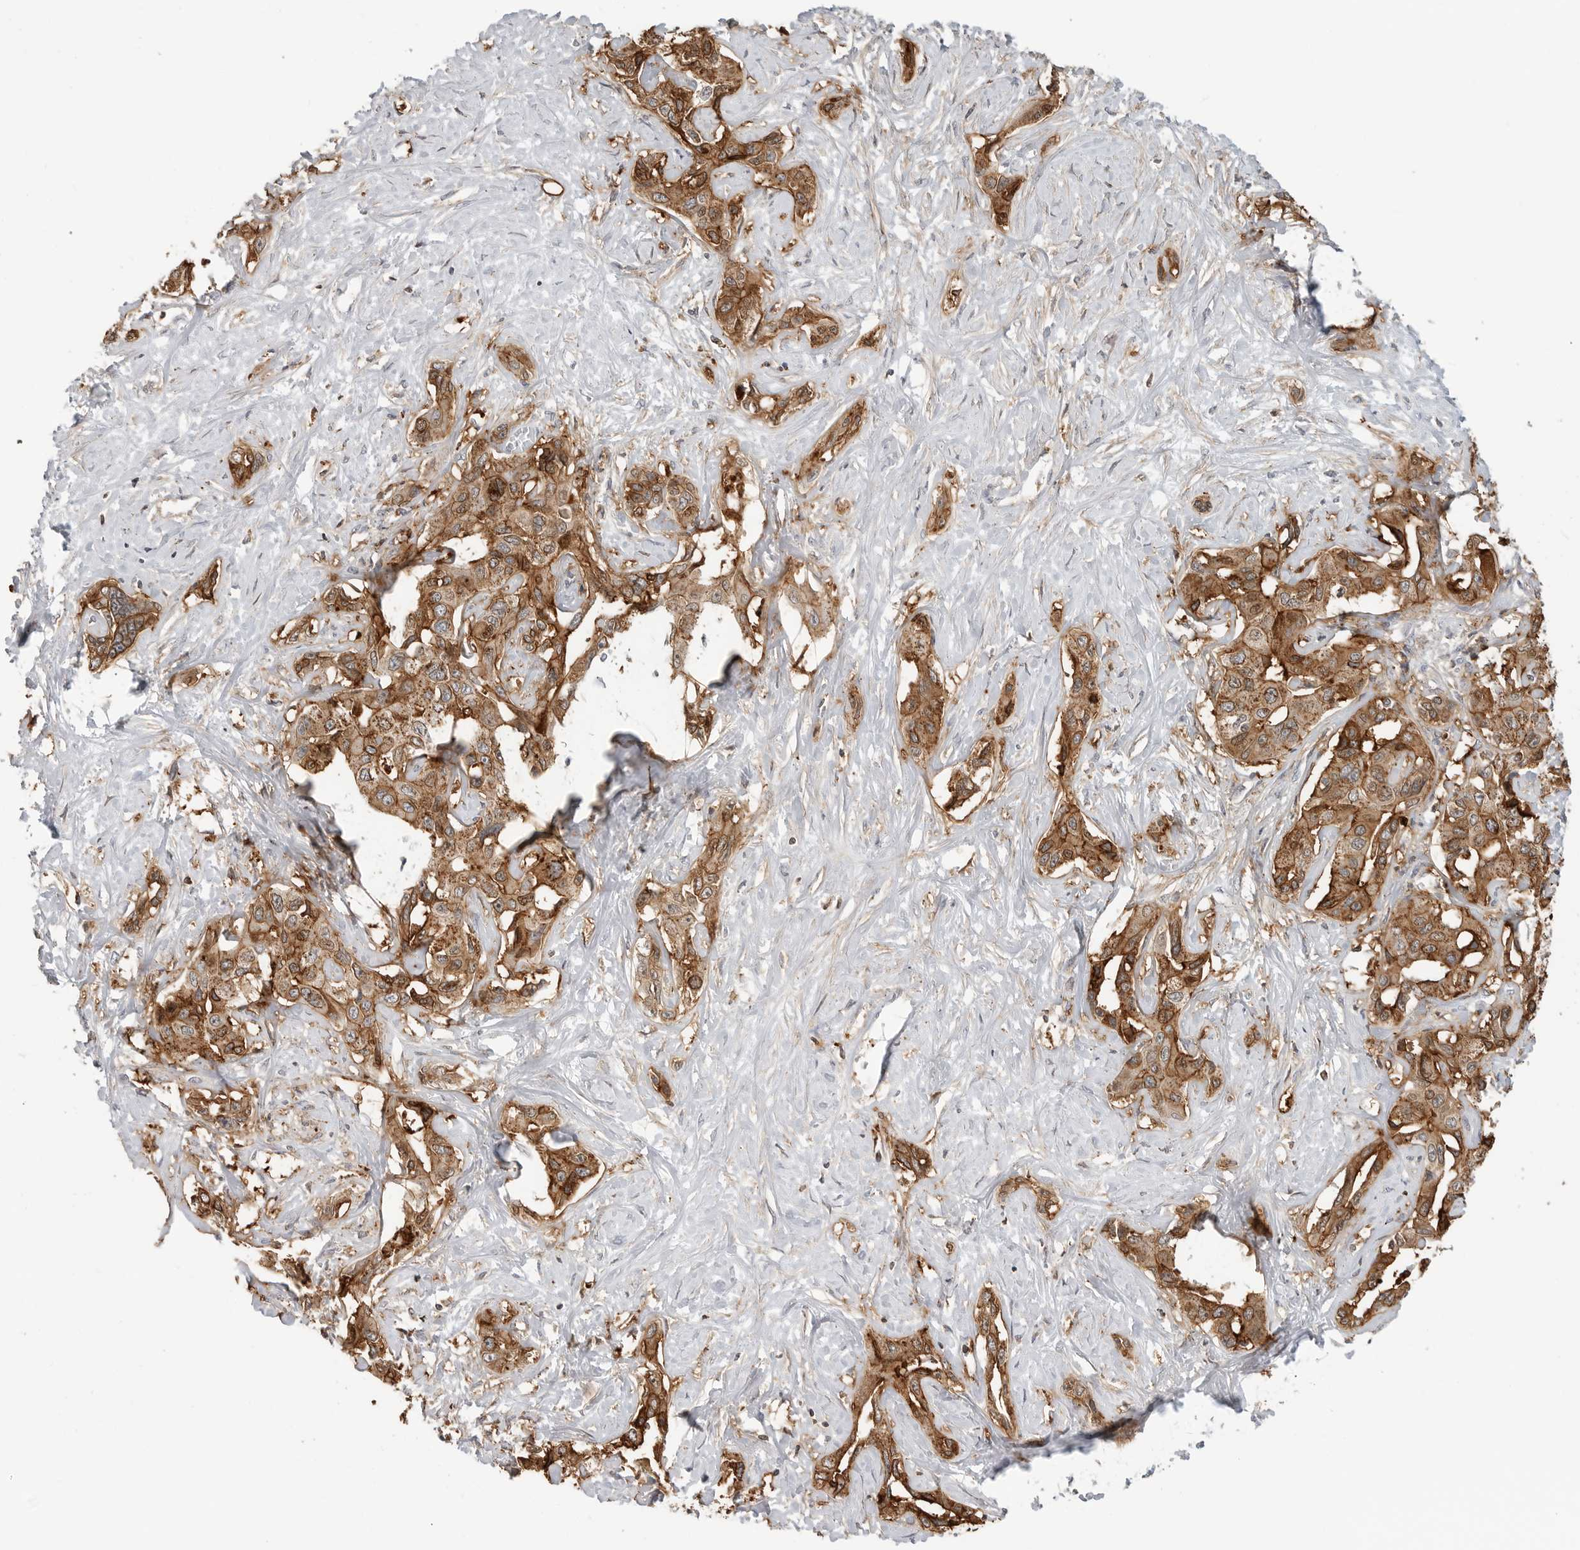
{"staining": {"intensity": "strong", "quantity": ">75%", "location": "cytoplasmic/membranous"}, "tissue": "liver cancer", "cell_type": "Tumor cells", "image_type": "cancer", "snomed": [{"axis": "morphology", "description": "Cholangiocarcinoma"}, {"axis": "topography", "description": "Liver"}], "caption": "Protein expression analysis of human liver cholangiocarcinoma reveals strong cytoplasmic/membranous positivity in about >75% of tumor cells.", "gene": "ANXA11", "patient": {"sex": "male", "age": 59}}